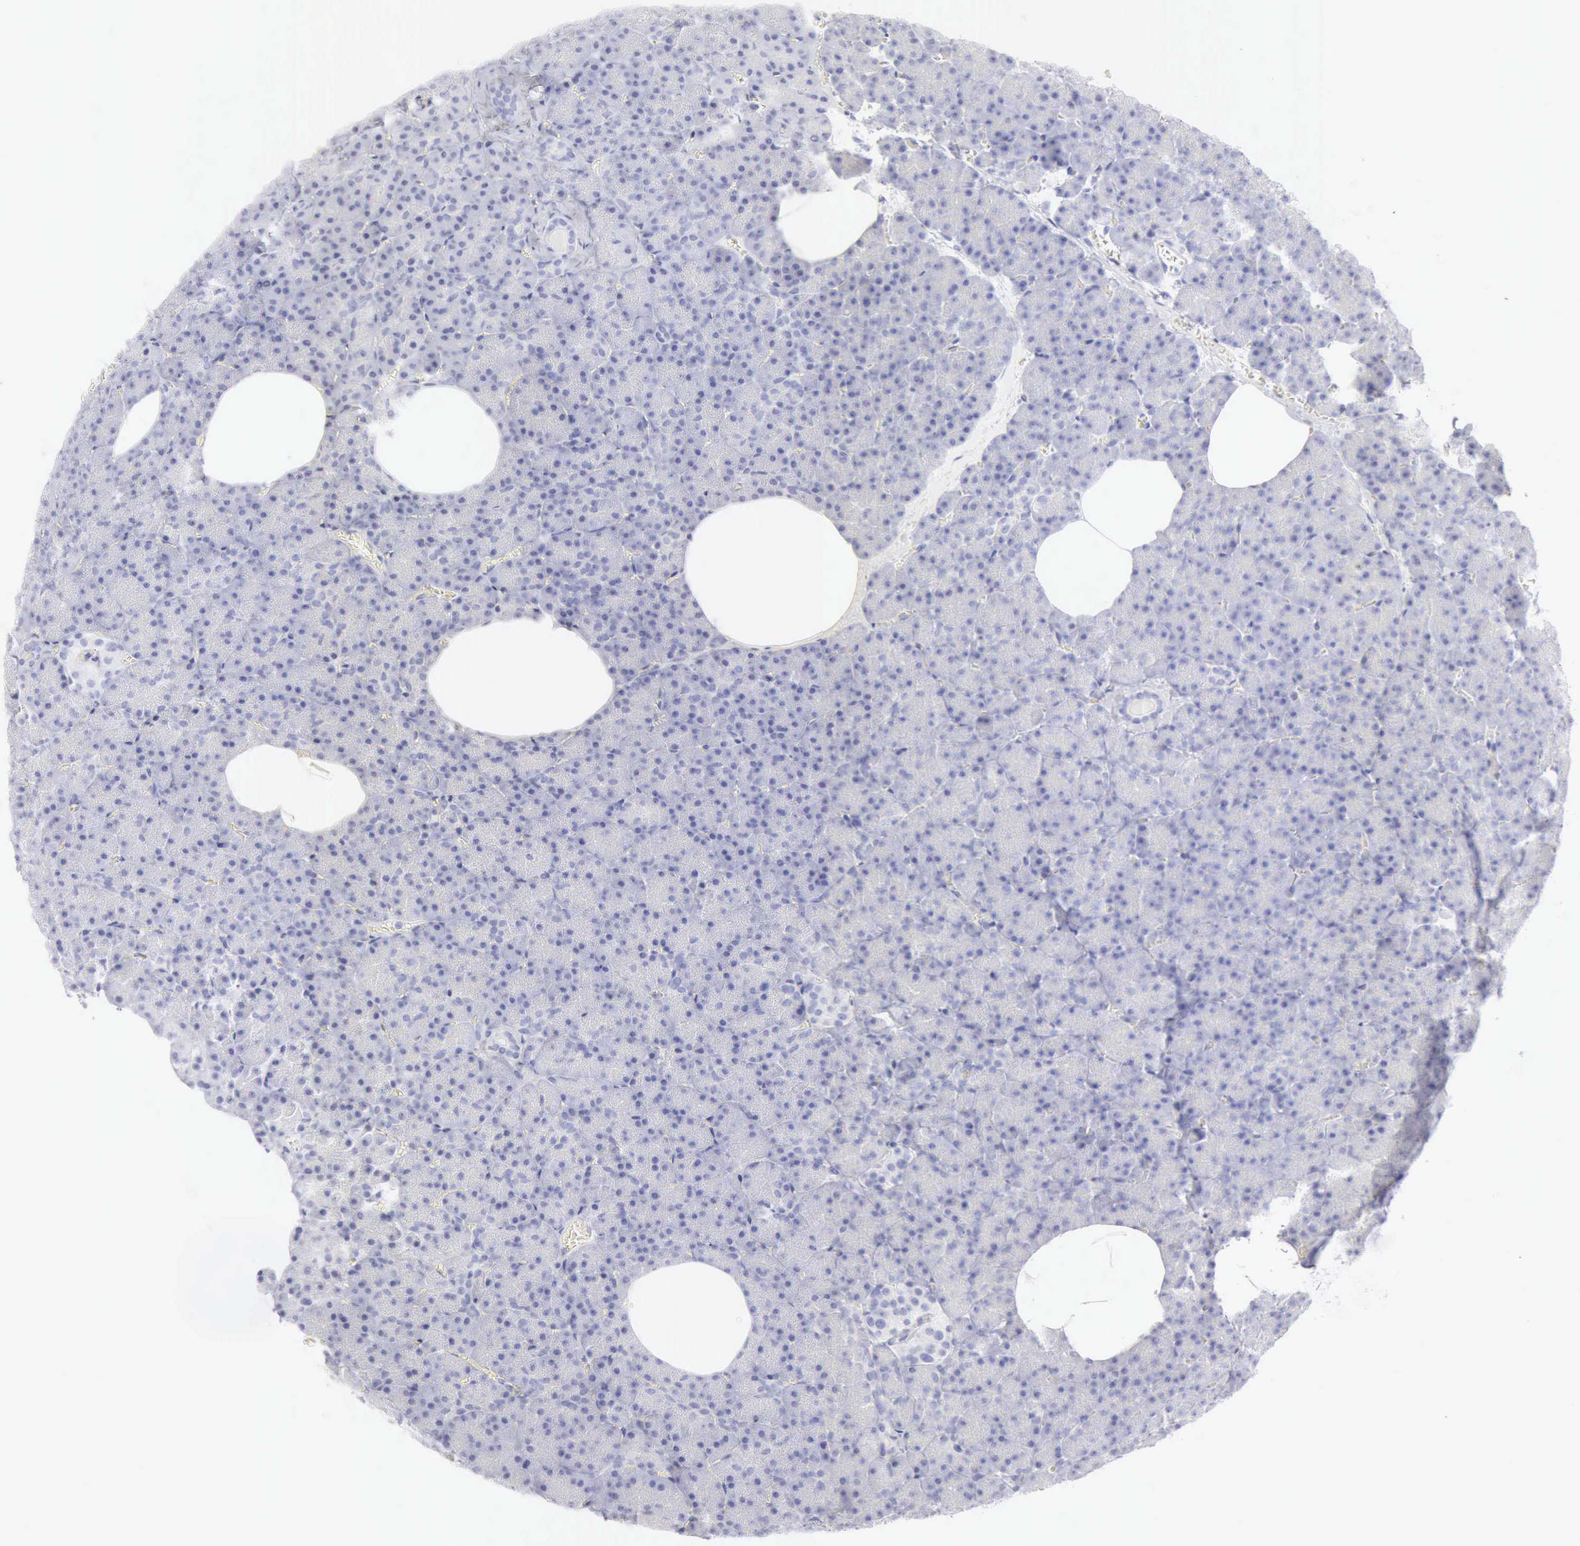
{"staining": {"intensity": "negative", "quantity": "none", "location": "none"}, "tissue": "pancreas", "cell_type": "Exocrine glandular cells", "image_type": "normal", "snomed": [{"axis": "morphology", "description": "Normal tissue, NOS"}, {"axis": "topography", "description": "Pancreas"}], "caption": "Exocrine glandular cells are negative for brown protein staining in benign pancreas. (DAB (3,3'-diaminobenzidine) IHC visualized using brightfield microscopy, high magnification).", "gene": "KRT10", "patient": {"sex": "female", "age": 35}}